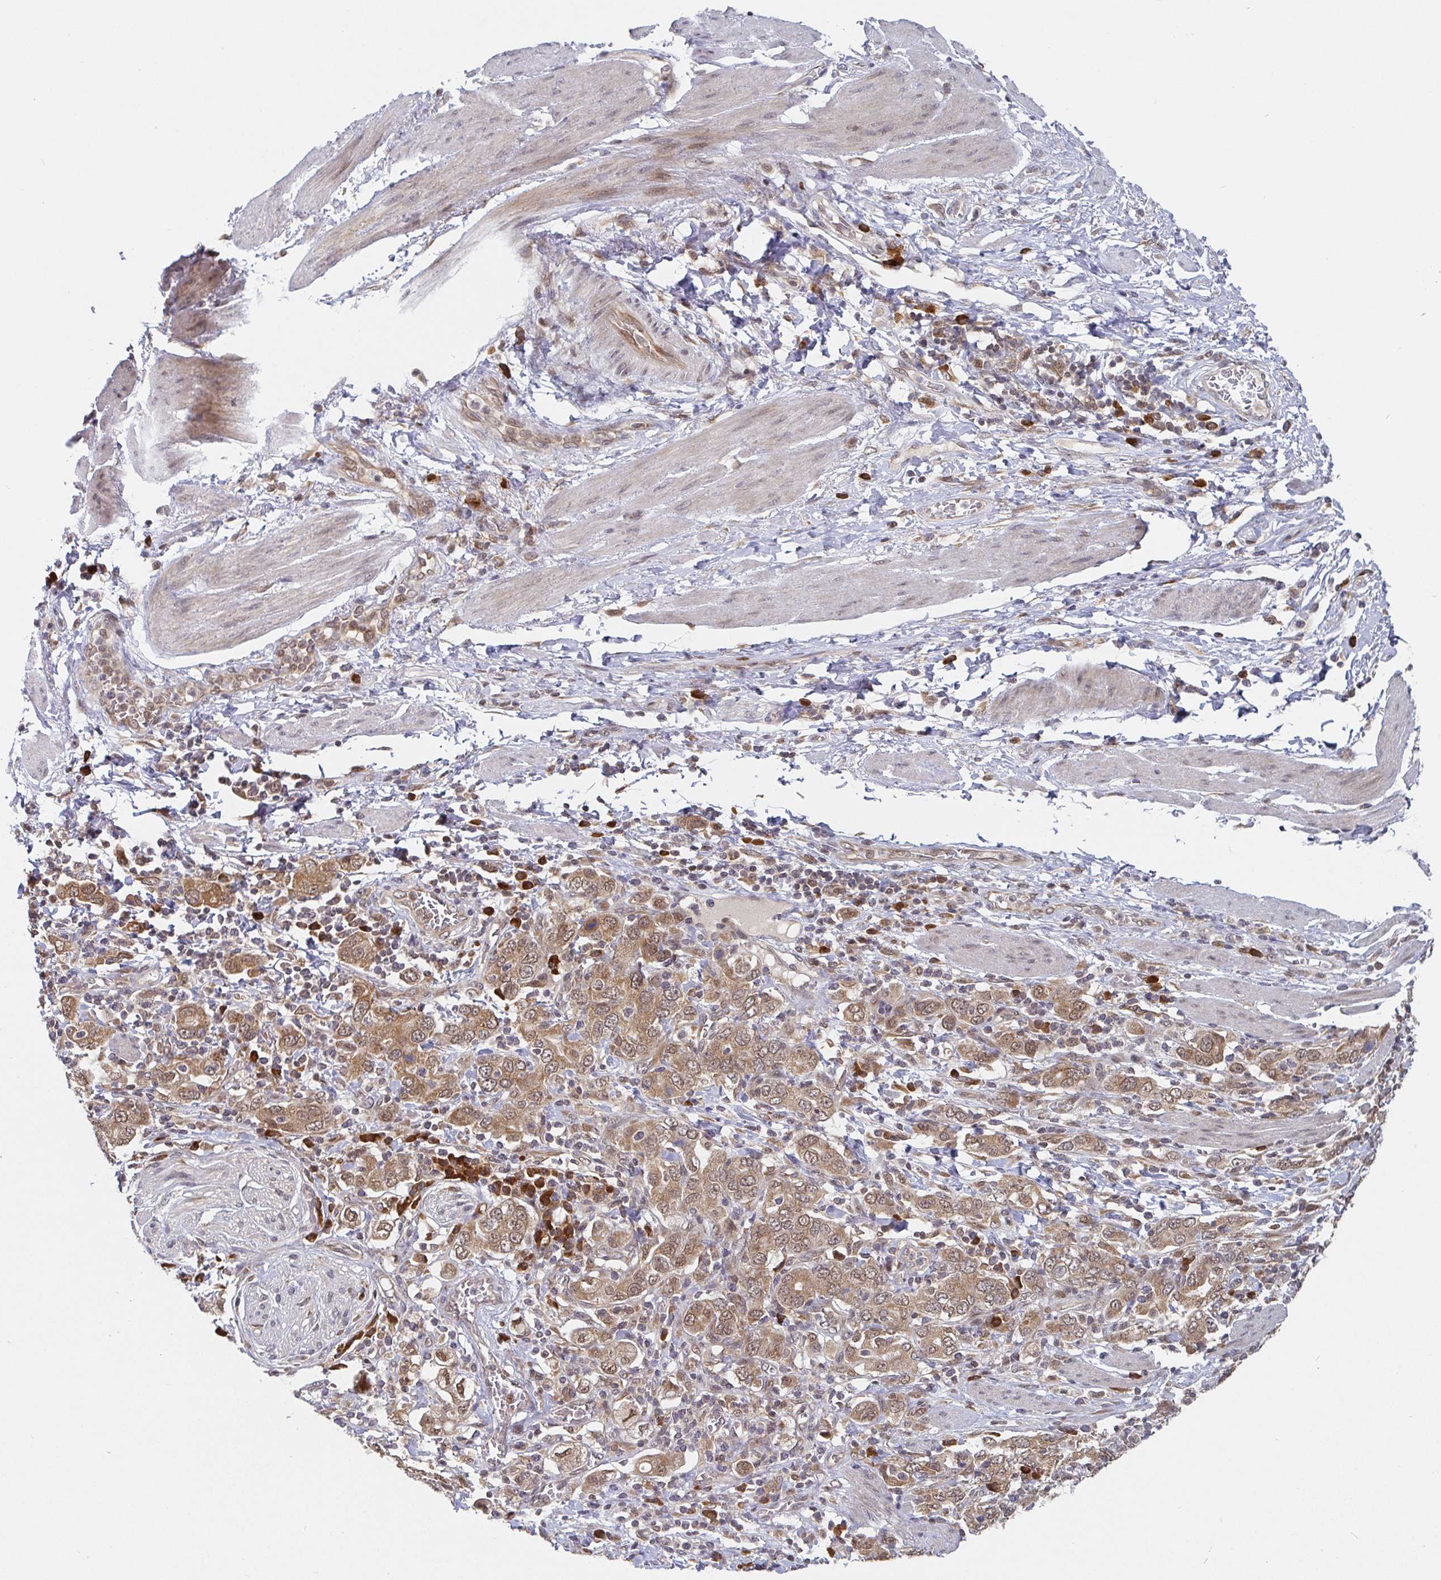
{"staining": {"intensity": "moderate", "quantity": ">75%", "location": "cytoplasmic/membranous,nuclear"}, "tissue": "stomach cancer", "cell_type": "Tumor cells", "image_type": "cancer", "snomed": [{"axis": "morphology", "description": "Adenocarcinoma, NOS"}, {"axis": "topography", "description": "Stomach, upper"}, {"axis": "topography", "description": "Stomach"}], "caption": "Stomach cancer (adenocarcinoma) stained for a protein (brown) demonstrates moderate cytoplasmic/membranous and nuclear positive staining in approximately >75% of tumor cells.", "gene": "ALG1", "patient": {"sex": "male", "age": 62}}